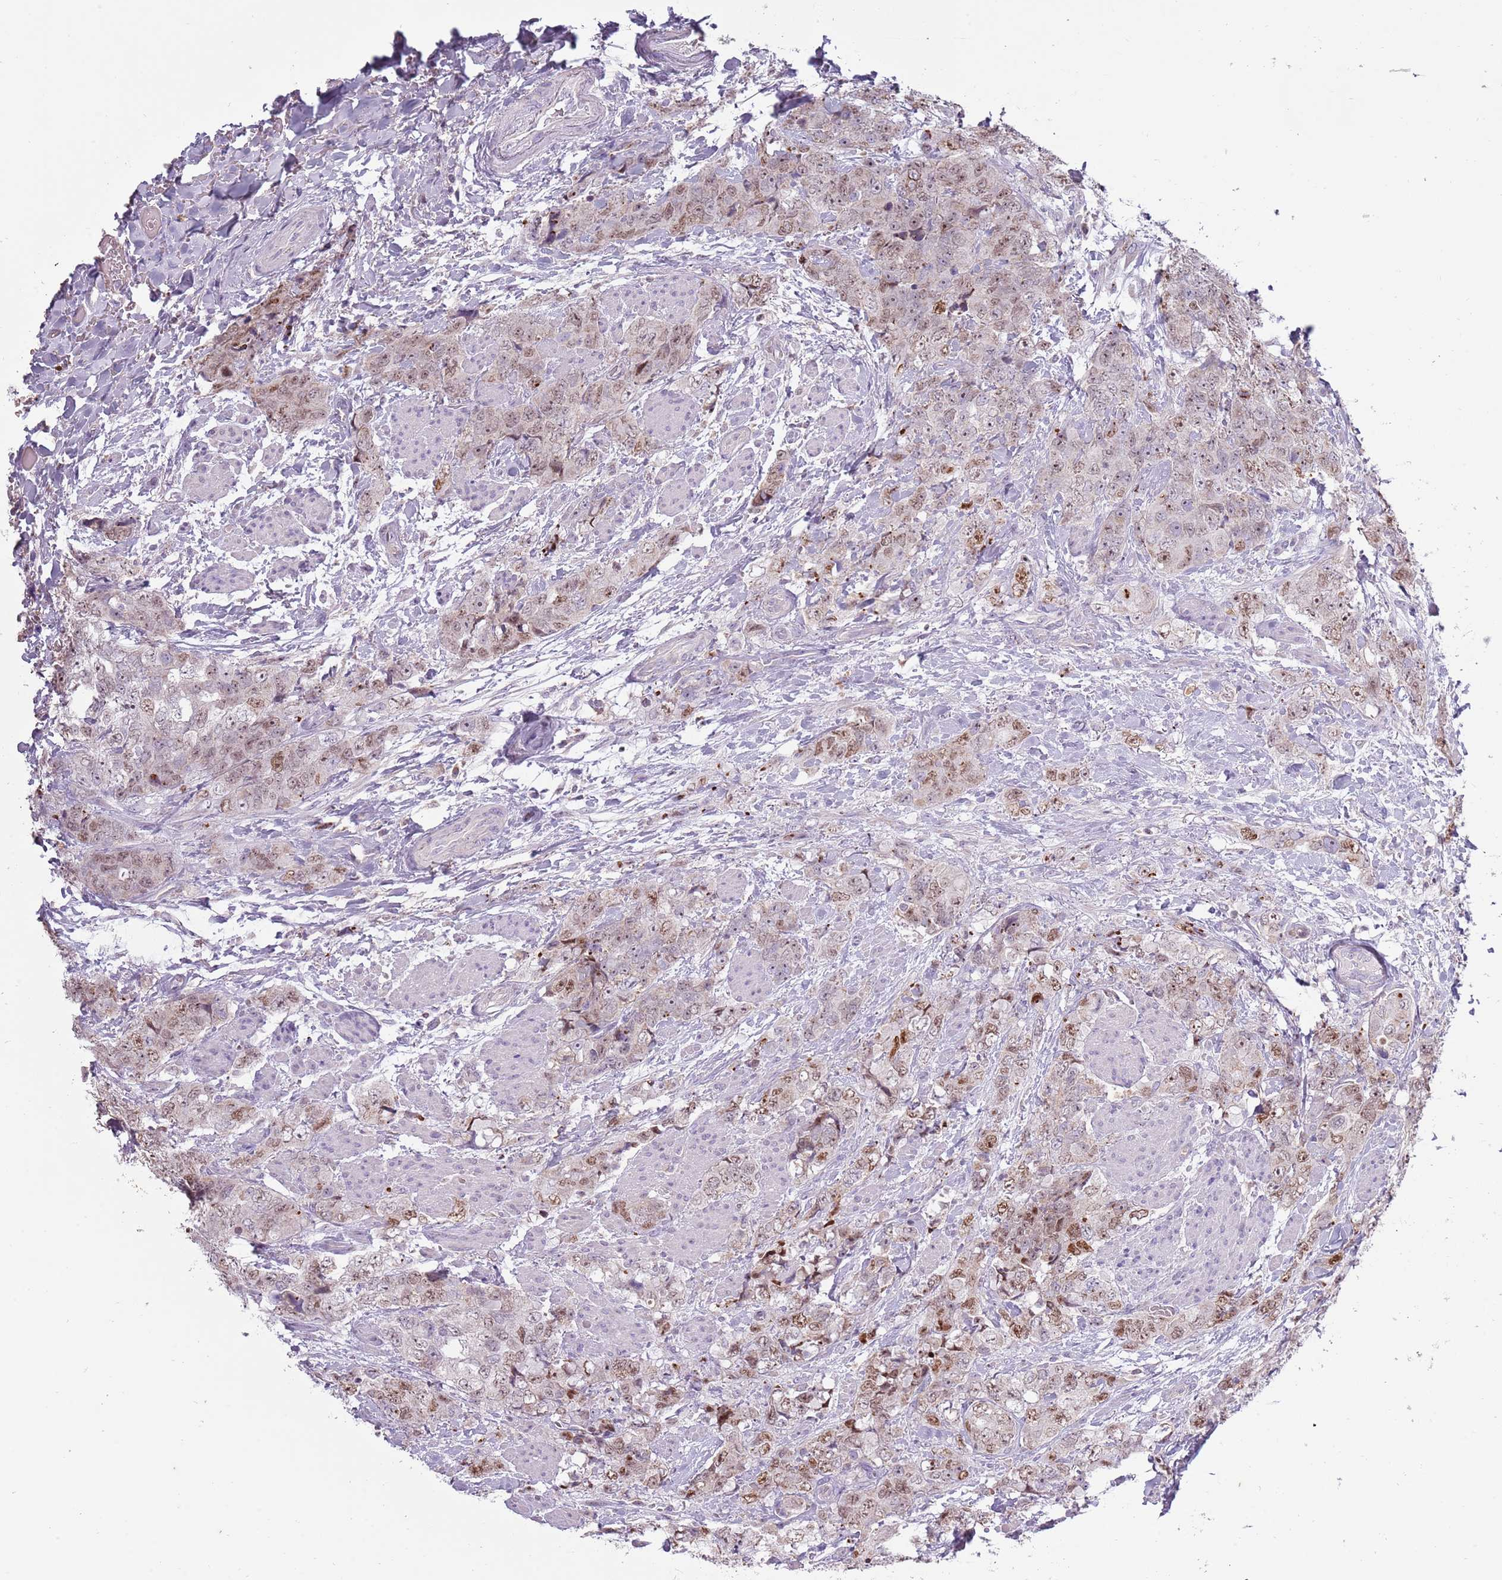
{"staining": {"intensity": "moderate", "quantity": "<25%", "location": "nuclear"}, "tissue": "urothelial cancer", "cell_type": "Tumor cells", "image_type": "cancer", "snomed": [{"axis": "morphology", "description": "Urothelial carcinoma, High grade"}, {"axis": "topography", "description": "Urinary bladder"}], "caption": "Immunohistochemical staining of human urothelial cancer reveals low levels of moderate nuclear positivity in approximately <25% of tumor cells. The staining was performed using DAB, with brown indicating positive protein expression. Nuclei are stained blue with hematoxylin.", "gene": "SYS1", "patient": {"sex": "female", "age": 78}}